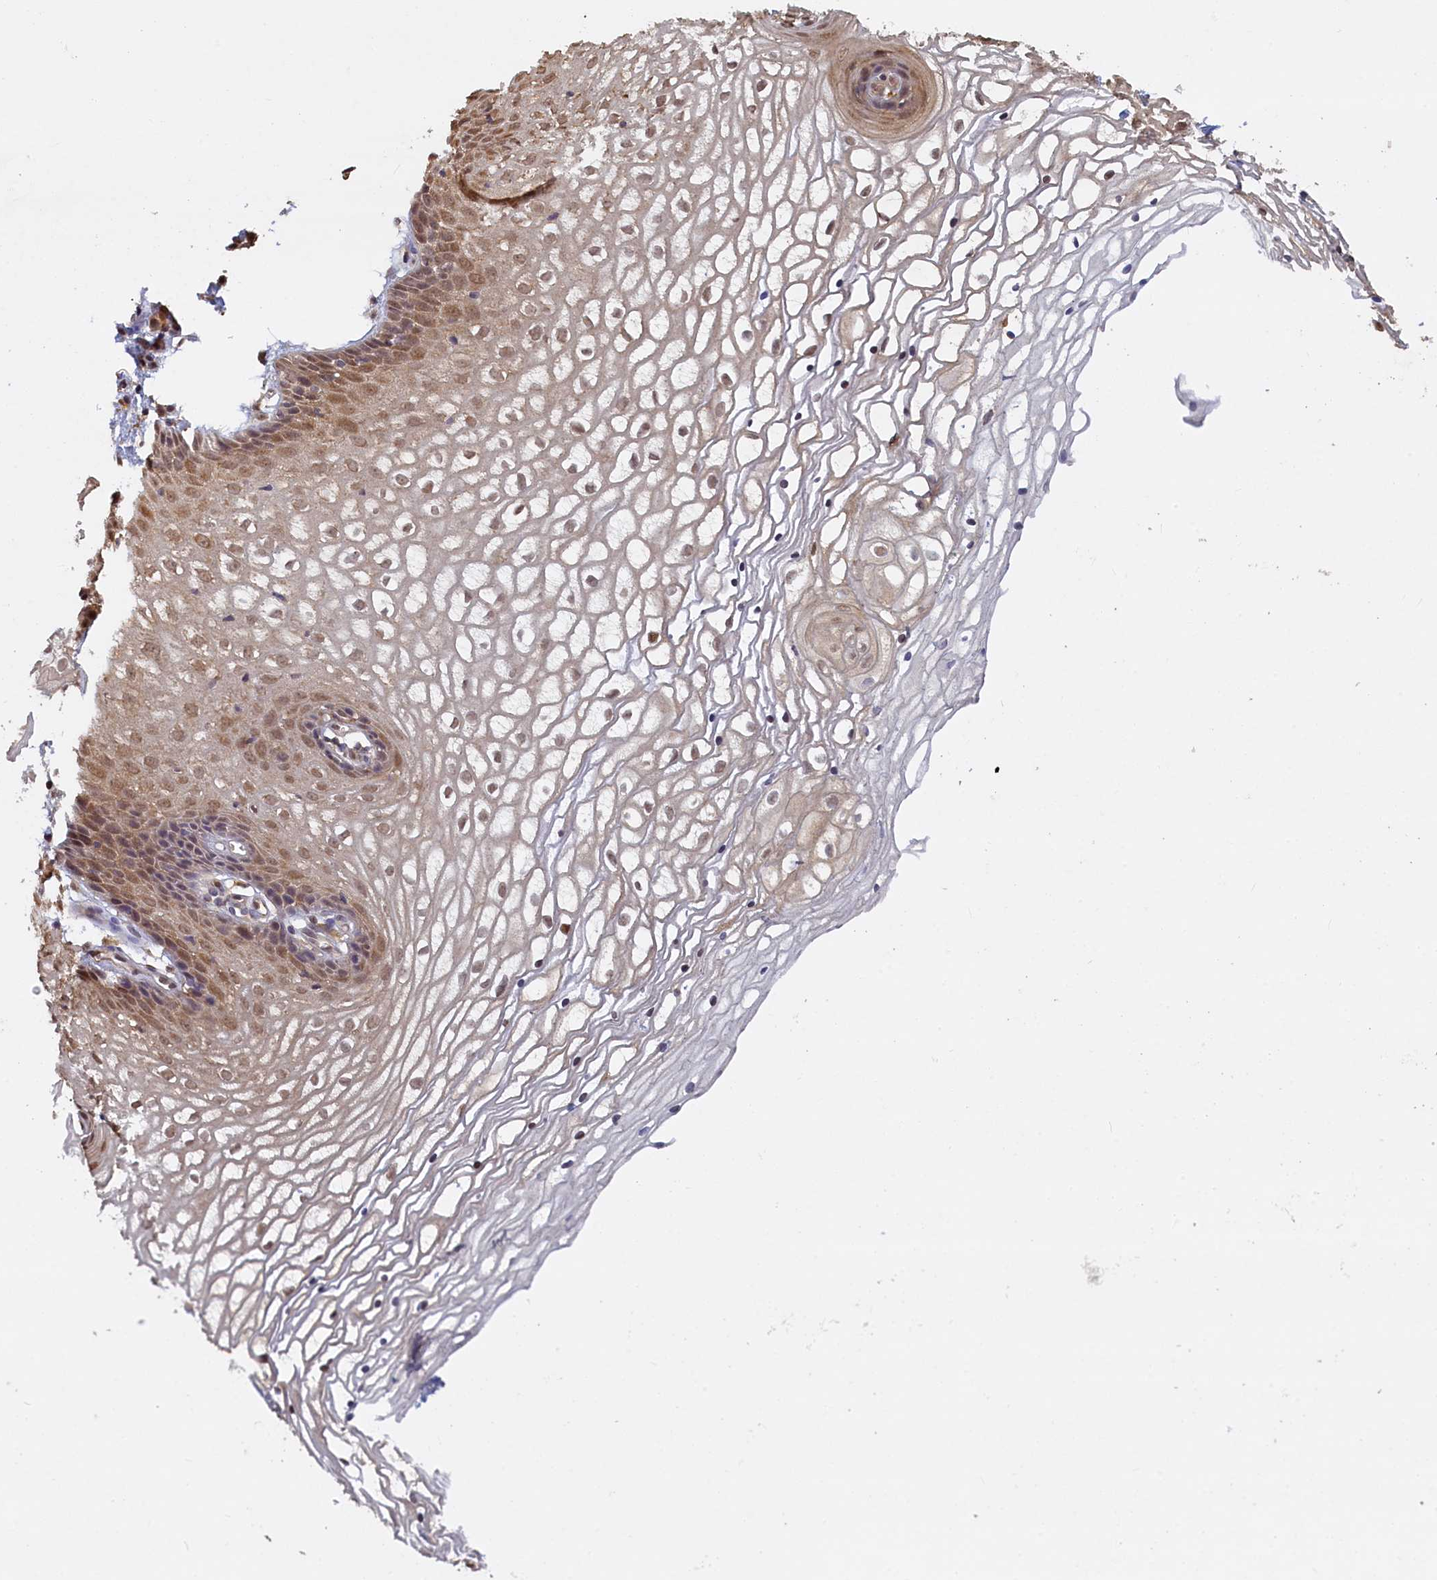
{"staining": {"intensity": "moderate", "quantity": ">75%", "location": "cytoplasmic/membranous,nuclear"}, "tissue": "vagina", "cell_type": "Squamous epithelial cells", "image_type": "normal", "snomed": [{"axis": "morphology", "description": "Normal tissue, NOS"}, {"axis": "topography", "description": "Vagina"}], "caption": "Unremarkable vagina was stained to show a protein in brown. There is medium levels of moderate cytoplasmic/membranous,nuclear staining in approximately >75% of squamous epithelial cells.", "gene": "UCHL3", "patient": {"sex": "female", "age": 34}}